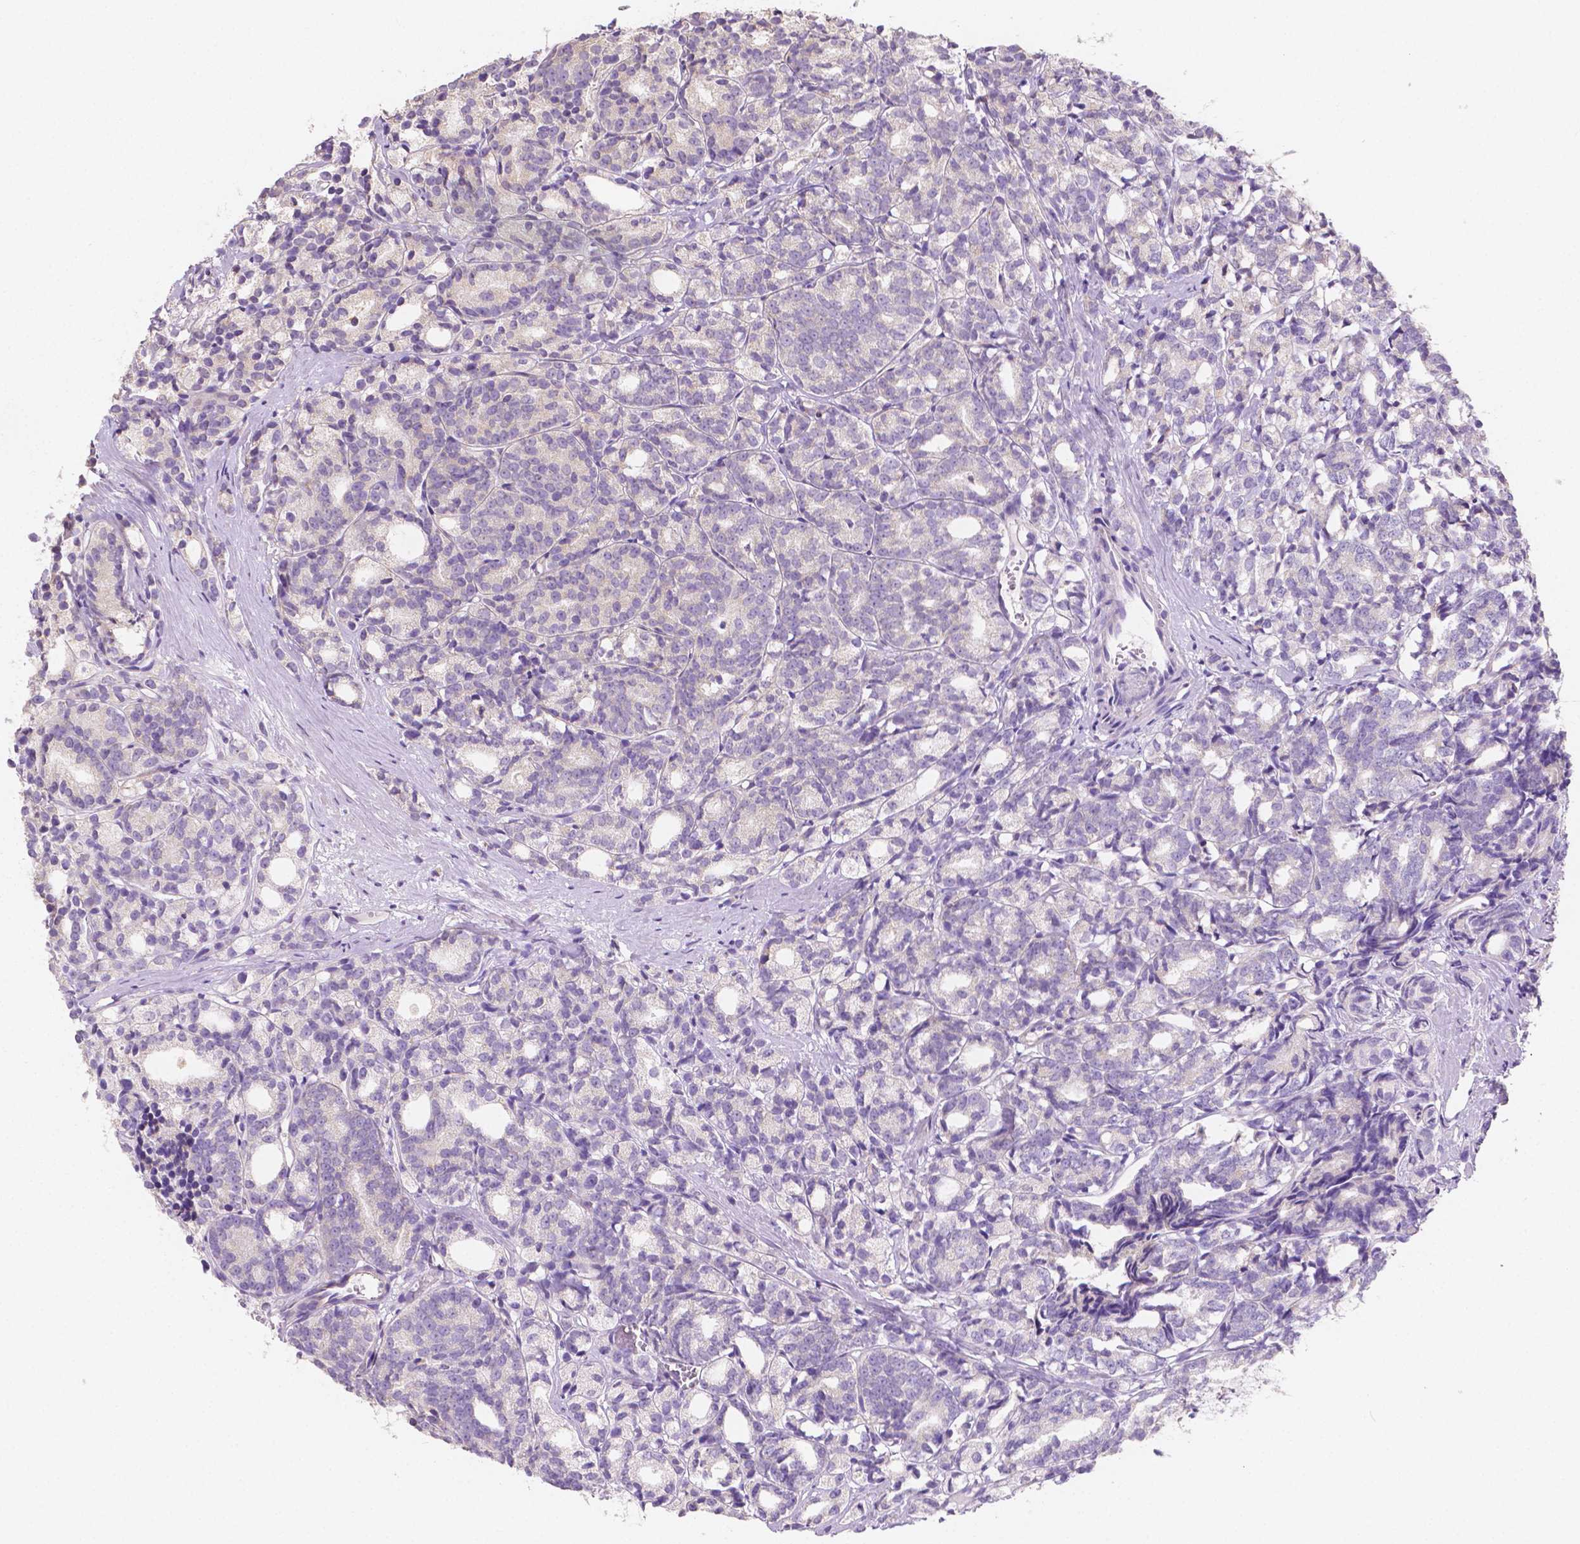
{"staining": {"intensity": "negative", "quantity": "none", "location": "none"}, "tissue": "prostate cancer", "cell_type": "Tumor cells", "image_type": "cancer", "snomed": [{"axis": "morphology", "description": "Adenocarcinoma, High grade"}, {"axis": "topography", "description": "Prostate"}], "caption": "There is no significant expression in tumor cells of prostate cancer.", "gene": "TMEM130", "patient": {"sex": "male", "age": 53}}